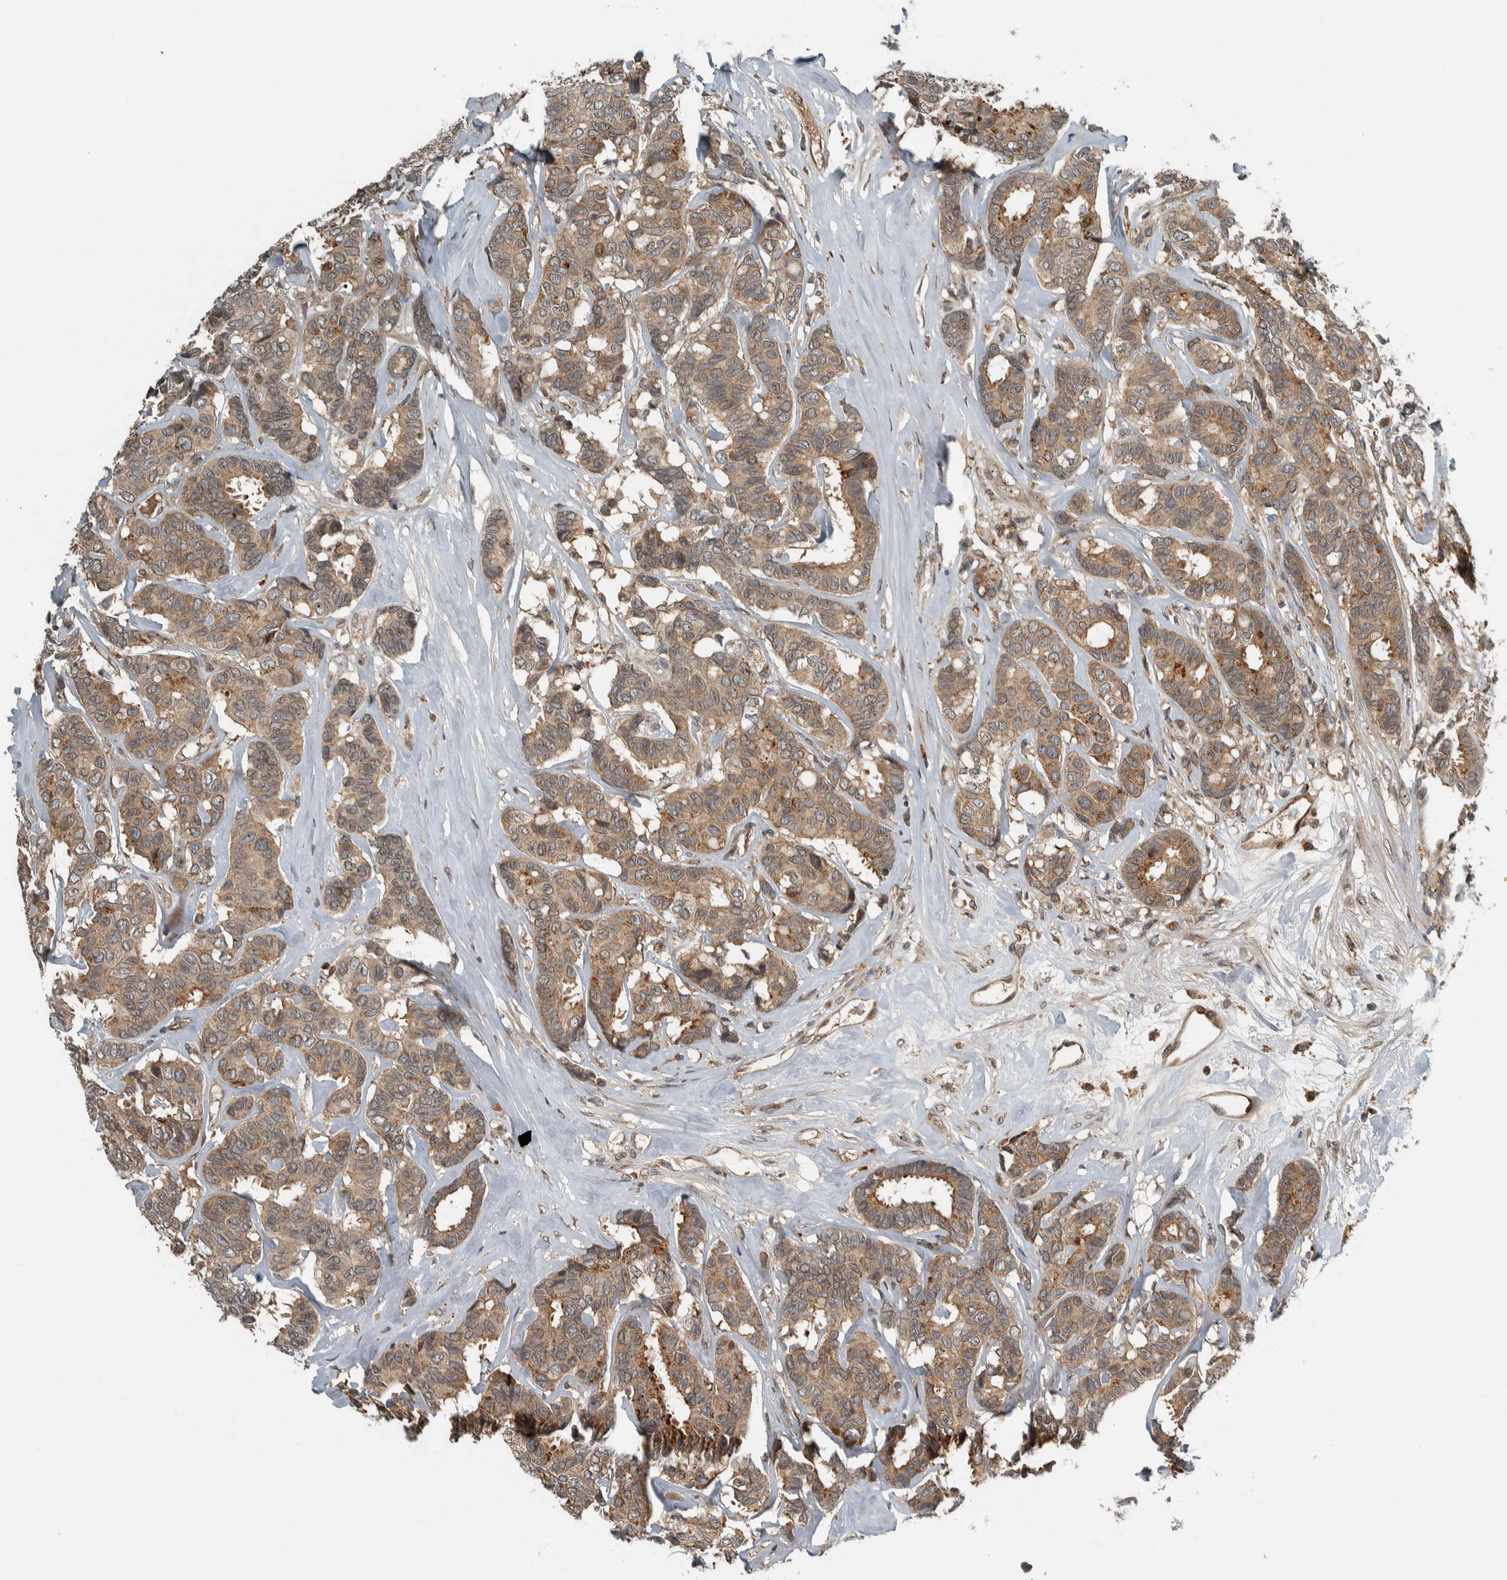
{"staining": {"intensity": "moderate", "quantity": ">75%", "location": "cytoplasmic/membranous"}, "tissue": "breast cancer", "cell_type": "Tumor cells", "image_type": "cancer", "snomed": [{"axis": "morphology", "description": "Duct carcinoma"}, {"axis": "topography", "description": "Breast"}], "caption": "Immunohistochemistry of breast cancer displays medium levels of moderate cytoplasmic/membranous staining in approximately >75% of tumor cells. The staining was performed using DAB (3,3'-diaminobenzidine) to visualize the protein expression in brown, while the nuclei were stained in blue with hematoxylin (Magnification: 20x).", "gene": "XPO5", "patient": {"sex": "female", "age": 87}}